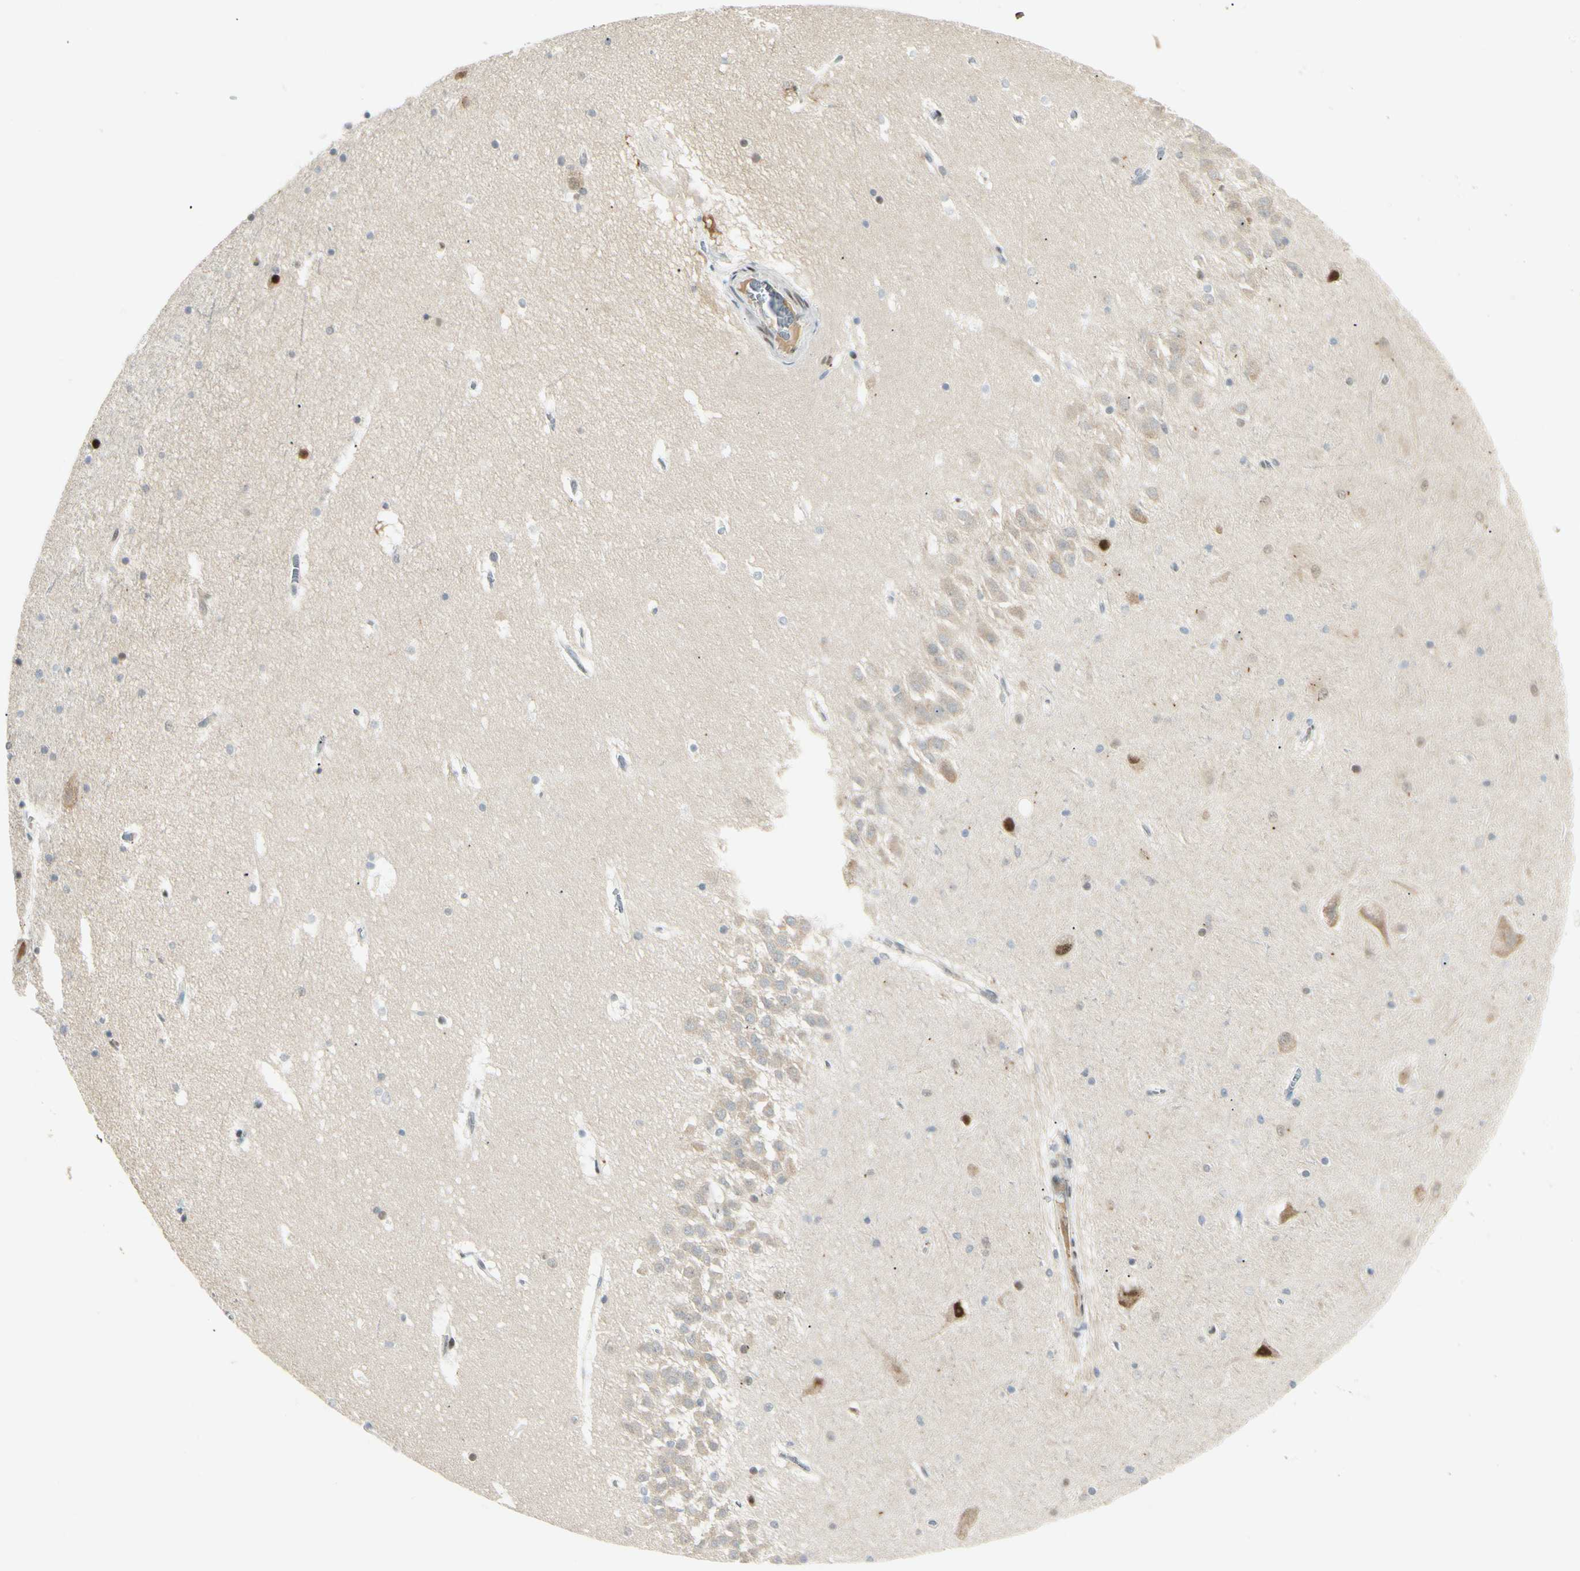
{"staining": {"intensity": "moderate", "quantity": "25%-75%", "location": "cytoplasmic/membranous,nuclear"}, "tissue": "hippocampus", "cell_type": "Glial cells", "image_type": "normal", "snomed": [{"axis": "morphology", "description": "Normal tissue, NOS"}, {"axis": "topography", "description": "Hippocampus"}], "caption": "Immunohistochemistry (IHC) staining of unremarkable hippocampus, which displays medium levels of moderate cytoplasmic/membranous,nuclear positivity in approximately 25%-75% of glial cells indicating moderate cytoplasmic/membranous,nuclear protein expression. The staining was performed using DAB (3,3'-diaminobenzidine) (brown) for protein detection and nuclei were counterstained in hematoxylin (blue).", "gene": "ATXN1", "patient": {"sex": "male", "age": 45}}